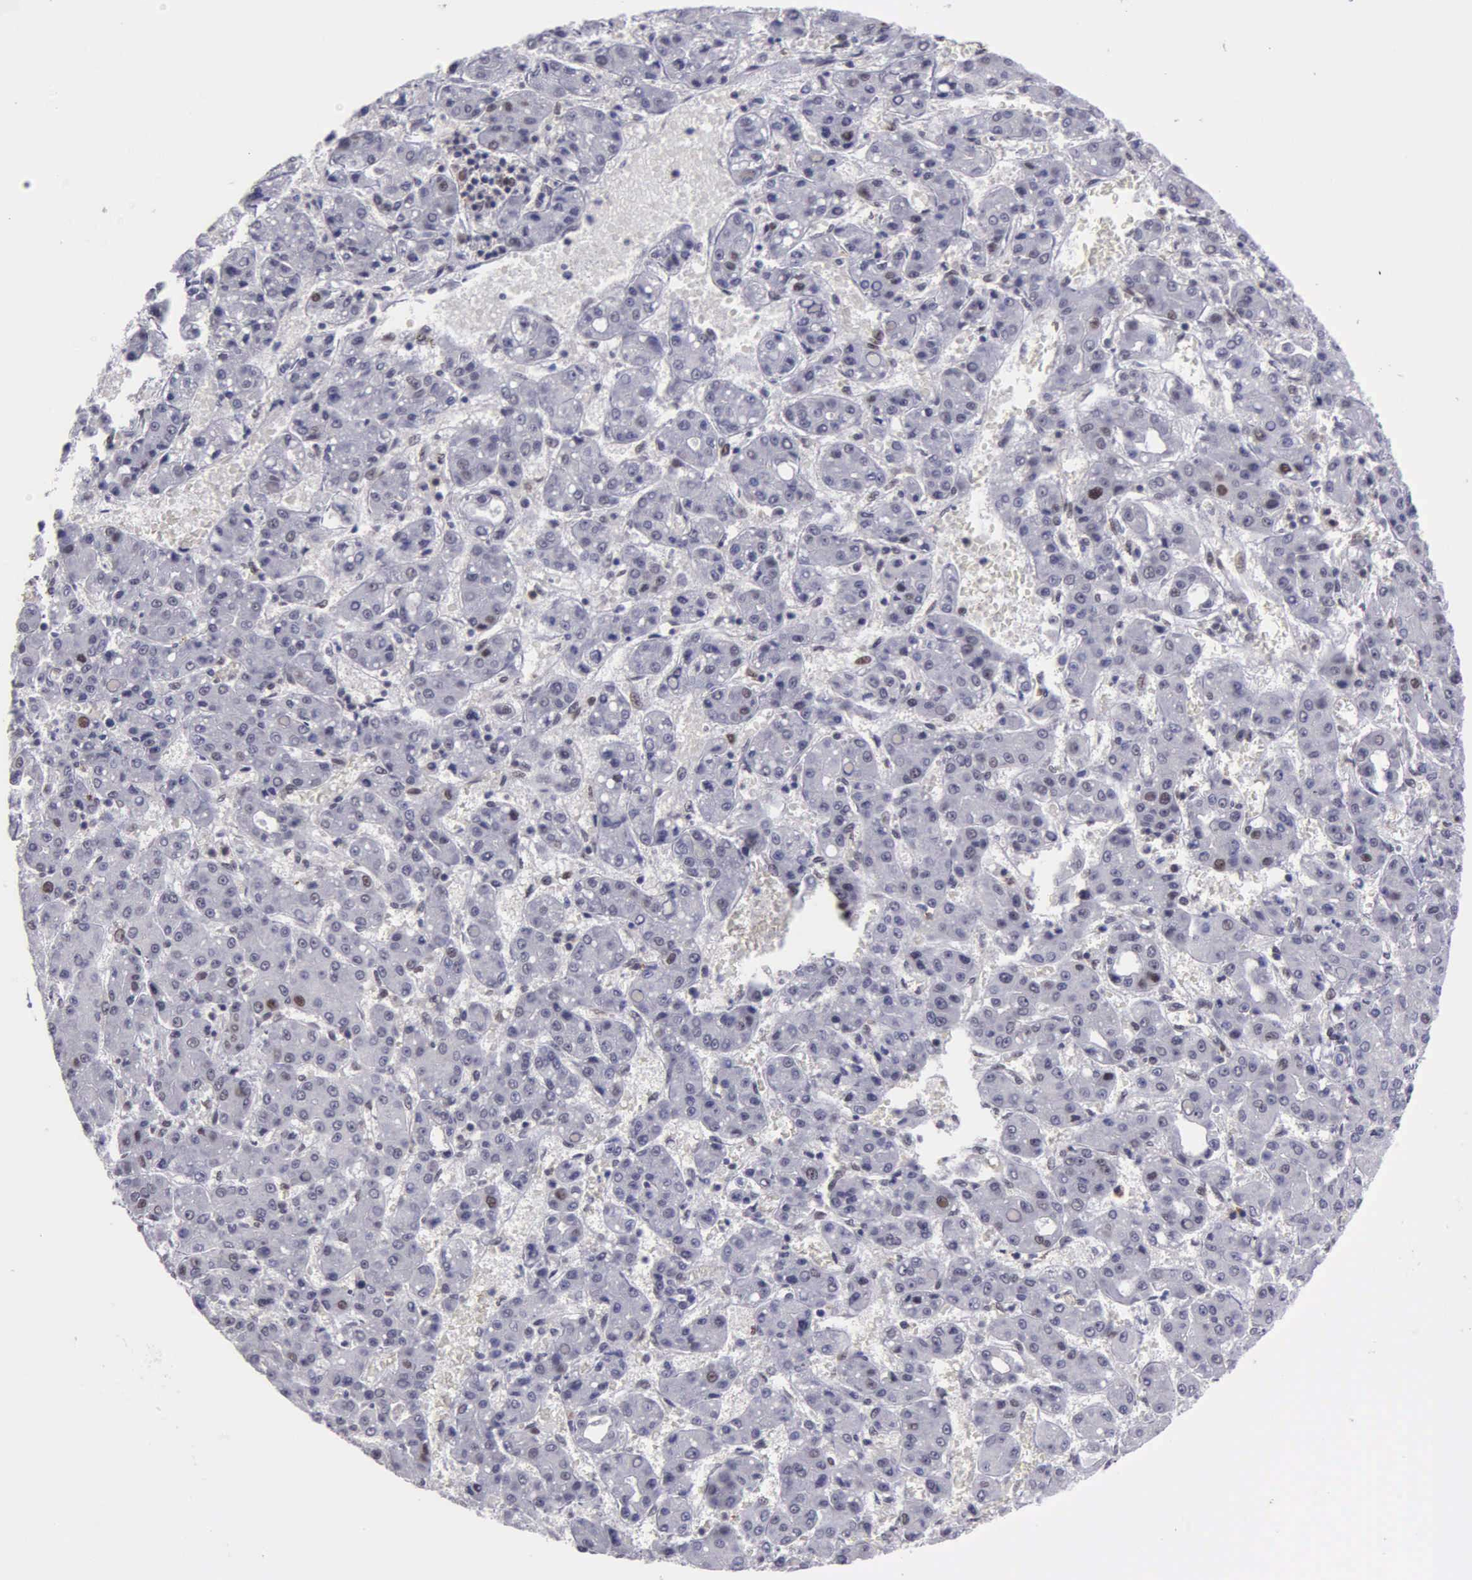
{"staining": {"intensity": "negative", "quantity": "none", "location": "none"}, "tissue": "liver cancer", "cell_type": "Tumor cells", "image_type": "cancer", "snomed": [{"axis": "morphology", "description": "Carcinoma, Hepatocellular, NOS"}, {"axis": "topography", "description": "Liver"}], "caption": "Tumor cells show no significant expression in liver cancer.", "gene": "UBR7", "patient": {"sex": "male", "age": 69}}